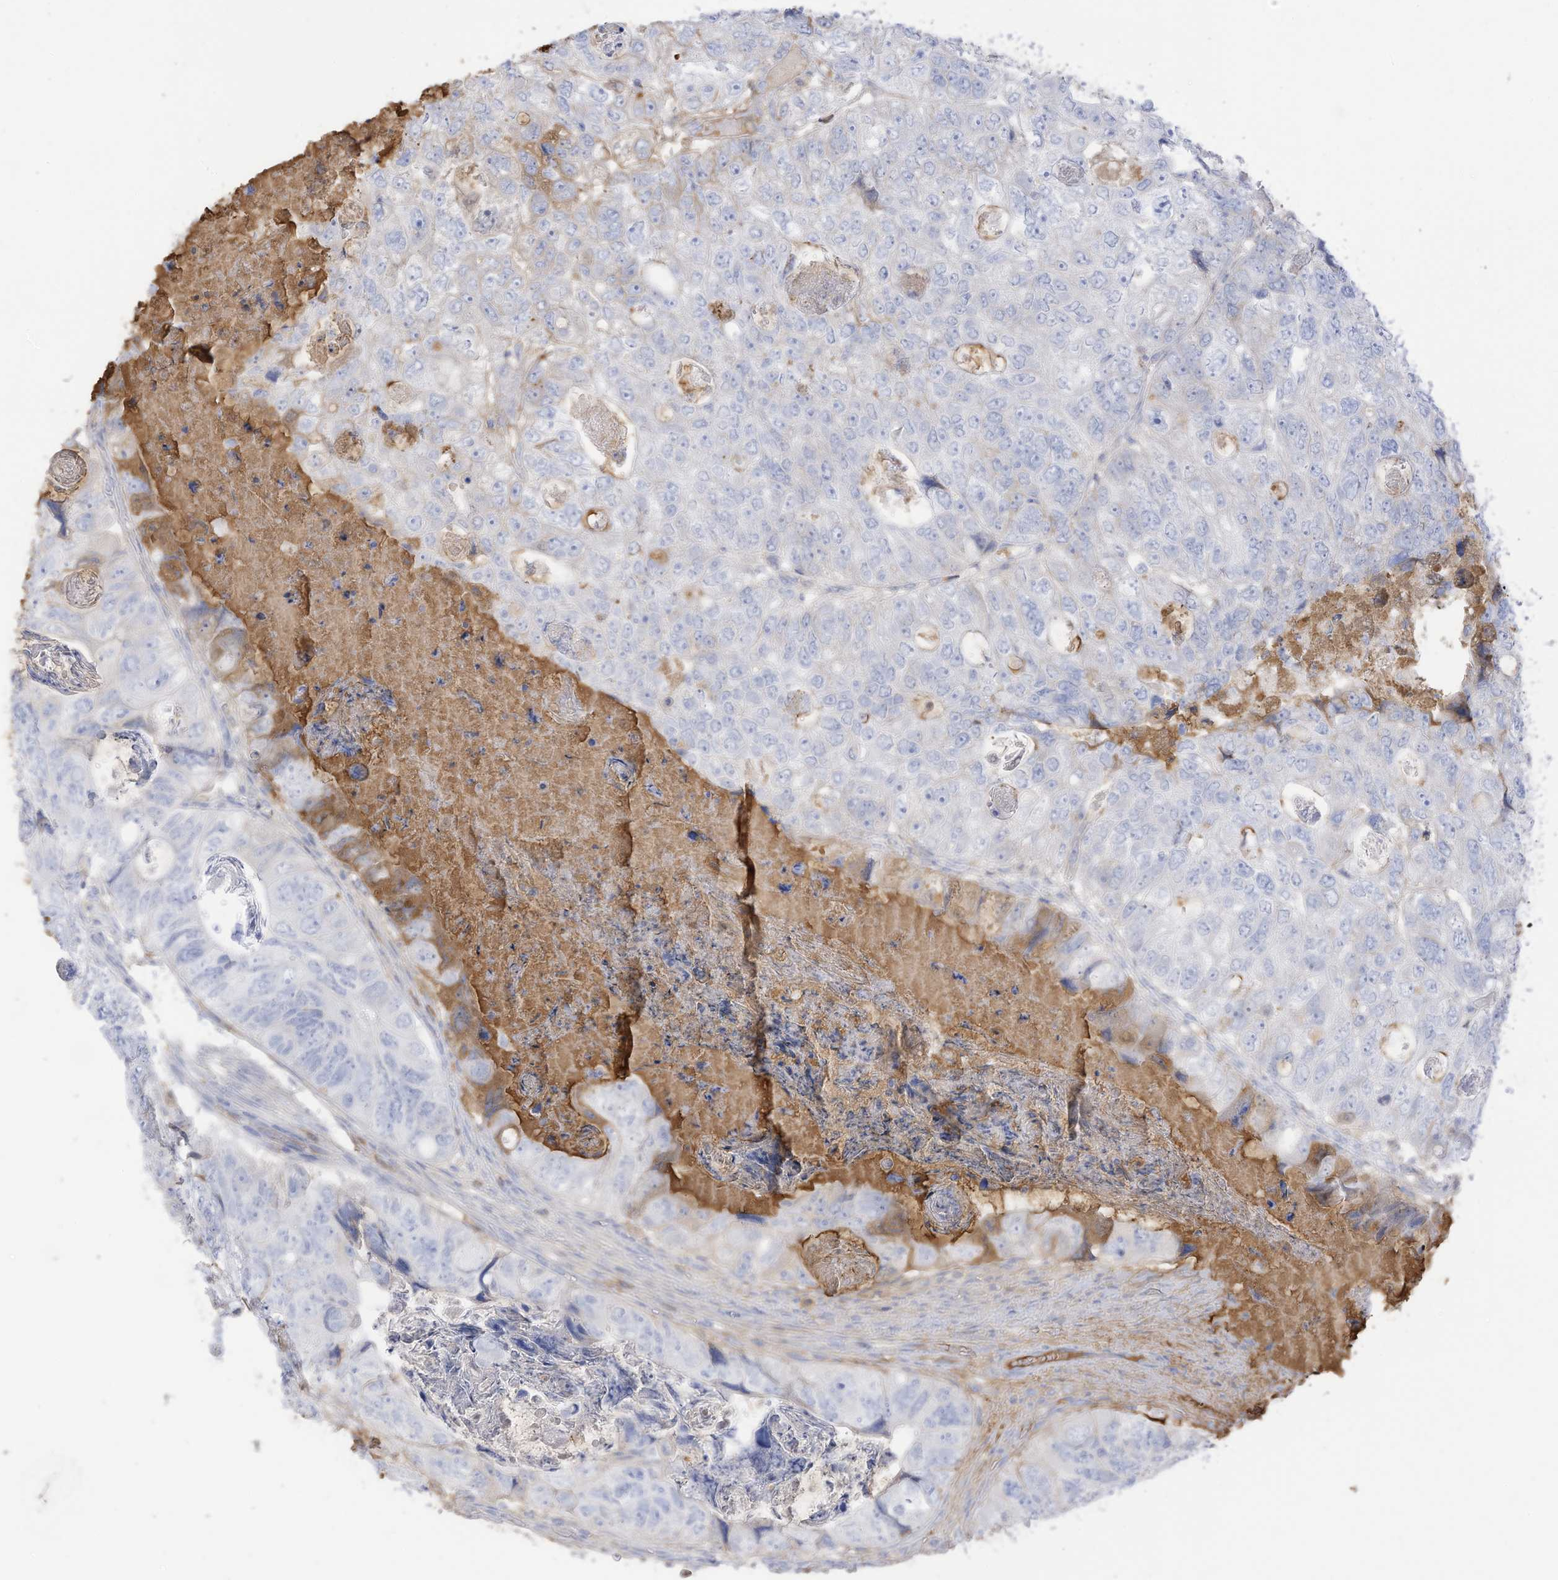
{"staining": {"intensity": "negative", "quantity": "none", "location": "none"}, "tissue": "colorectal cancer", "cell_type": "Tumor cells", "image_type": "cancer", "snomed": [{"axis": "morphology", "description": "Adenocarcinoma, NOS"}, {"axis": "topography", "description": "Rectum"}], "caption": "Immunohistochemical staining of human colorectal adenocarcinoma demonstrates no significant positivity in tumor cells.", "gene": "HSD17B13", "patient": {"sex": "male", "age": 59}}